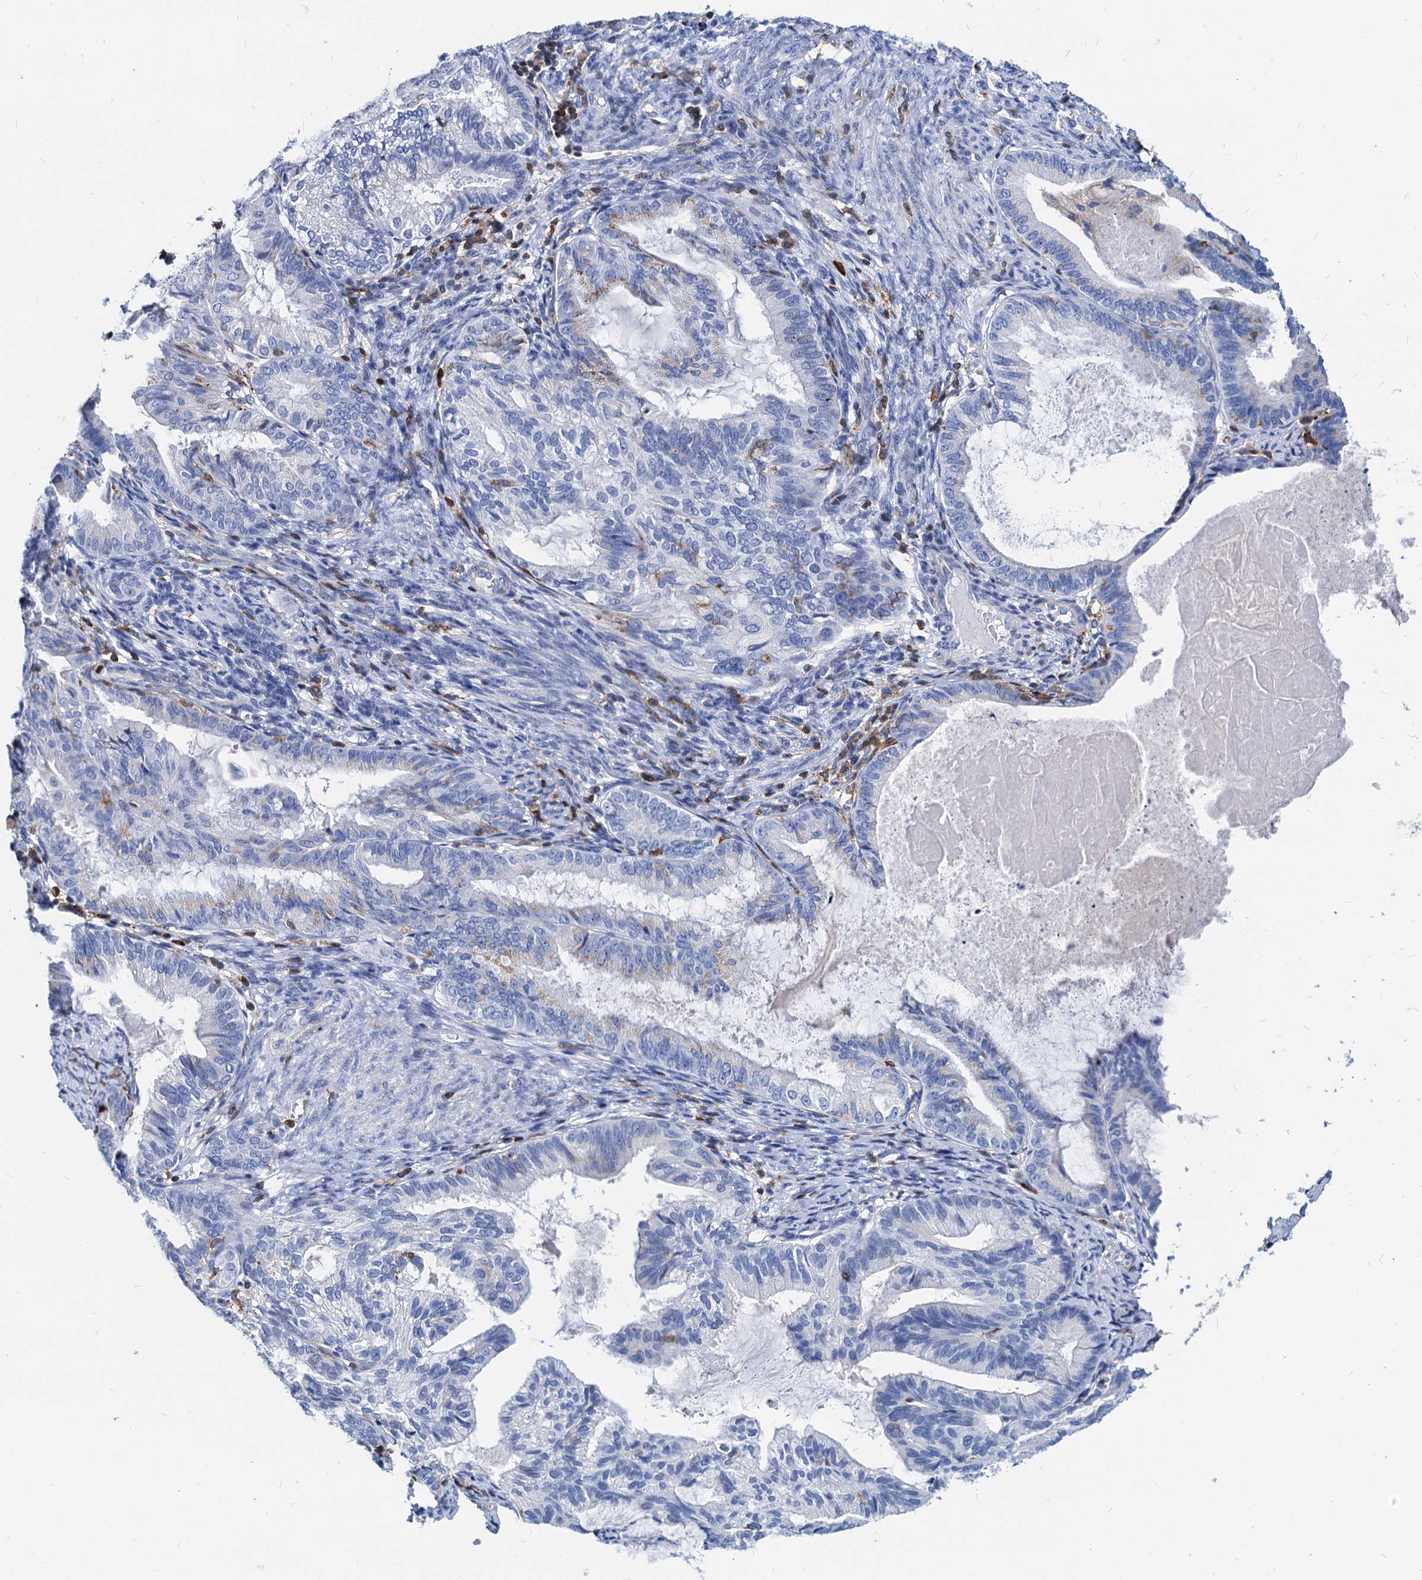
{"staining": {"intensity": "negative", "quantity": "none", "location": "none"}, "tissue": "endometrial cancer", "cell_type": "Tumor cells", "image_type": "cancer", "snomed": [{"axis": "morphology", "description": "Adenocarcinoma, NOS"}, {"axis": "topography", "description": "Endometrium"}], "caption": "Protein analysis of adenocarcinoma (endometrial) demonstrates no significant positivity in tumor cells.", "gene": "LCP2", "patient": {"sex": "female", "age": 86}}